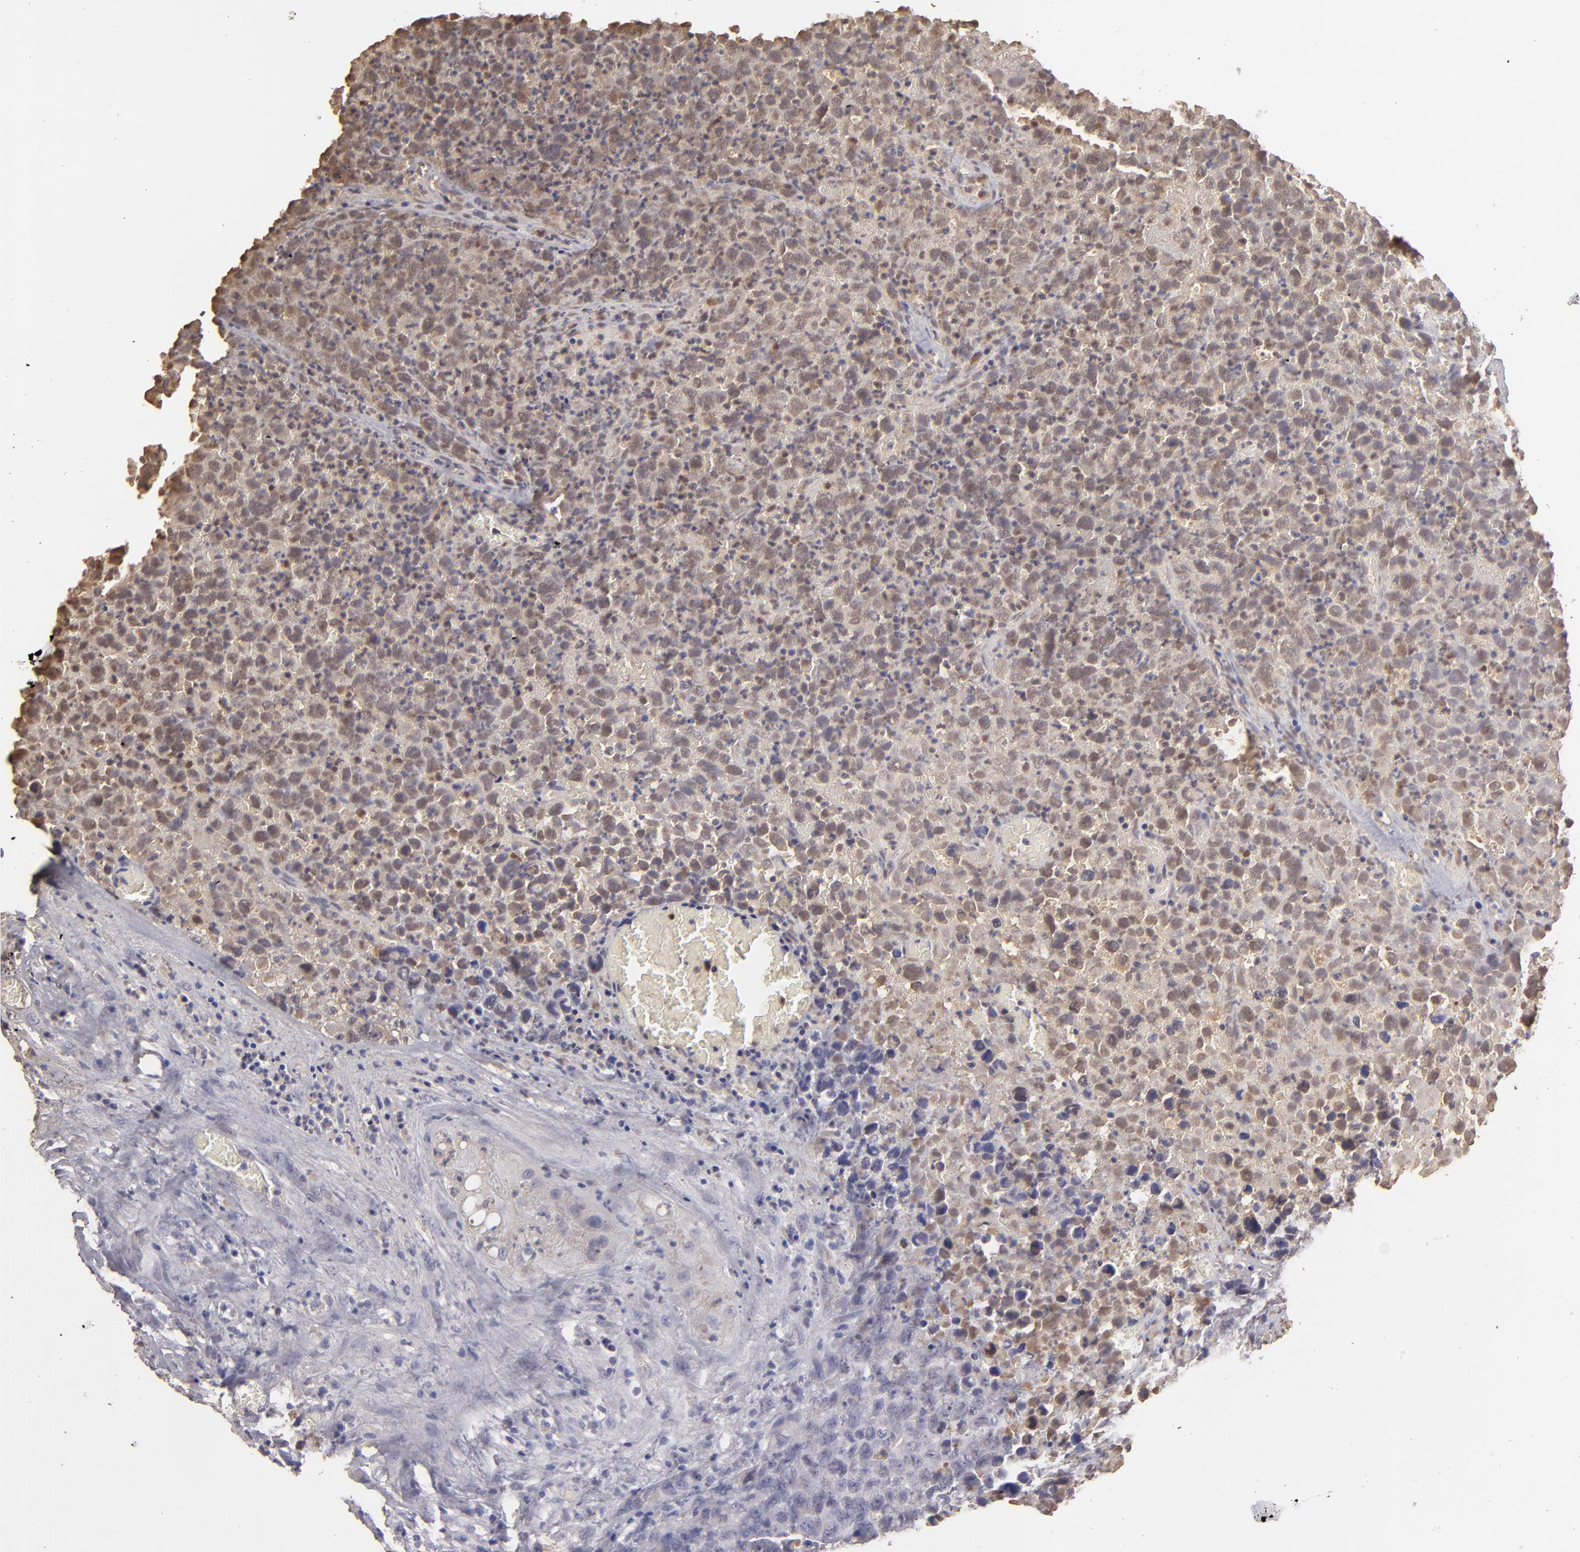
{"staining": {"intensity": "weak", "quantity": ">75%", "location": "nuclear"}, "tissue": "testis cancer", "cell_type": "Tumor cells", "image_type": "cancer", "snomed": [{"axis": "morphology", "description": "Carcinoma, Embryonal, NOS"}, {"axis": "topography", "description": "Testis"}], "caption": "The histopathology image displays staining of testis cancer (embryonal carcinoma), revealing weak nuclear protein positivity (brown color) within tumor cells.", "gene": "ABCC4", "patient": {"sex": "male", "age": 31}}